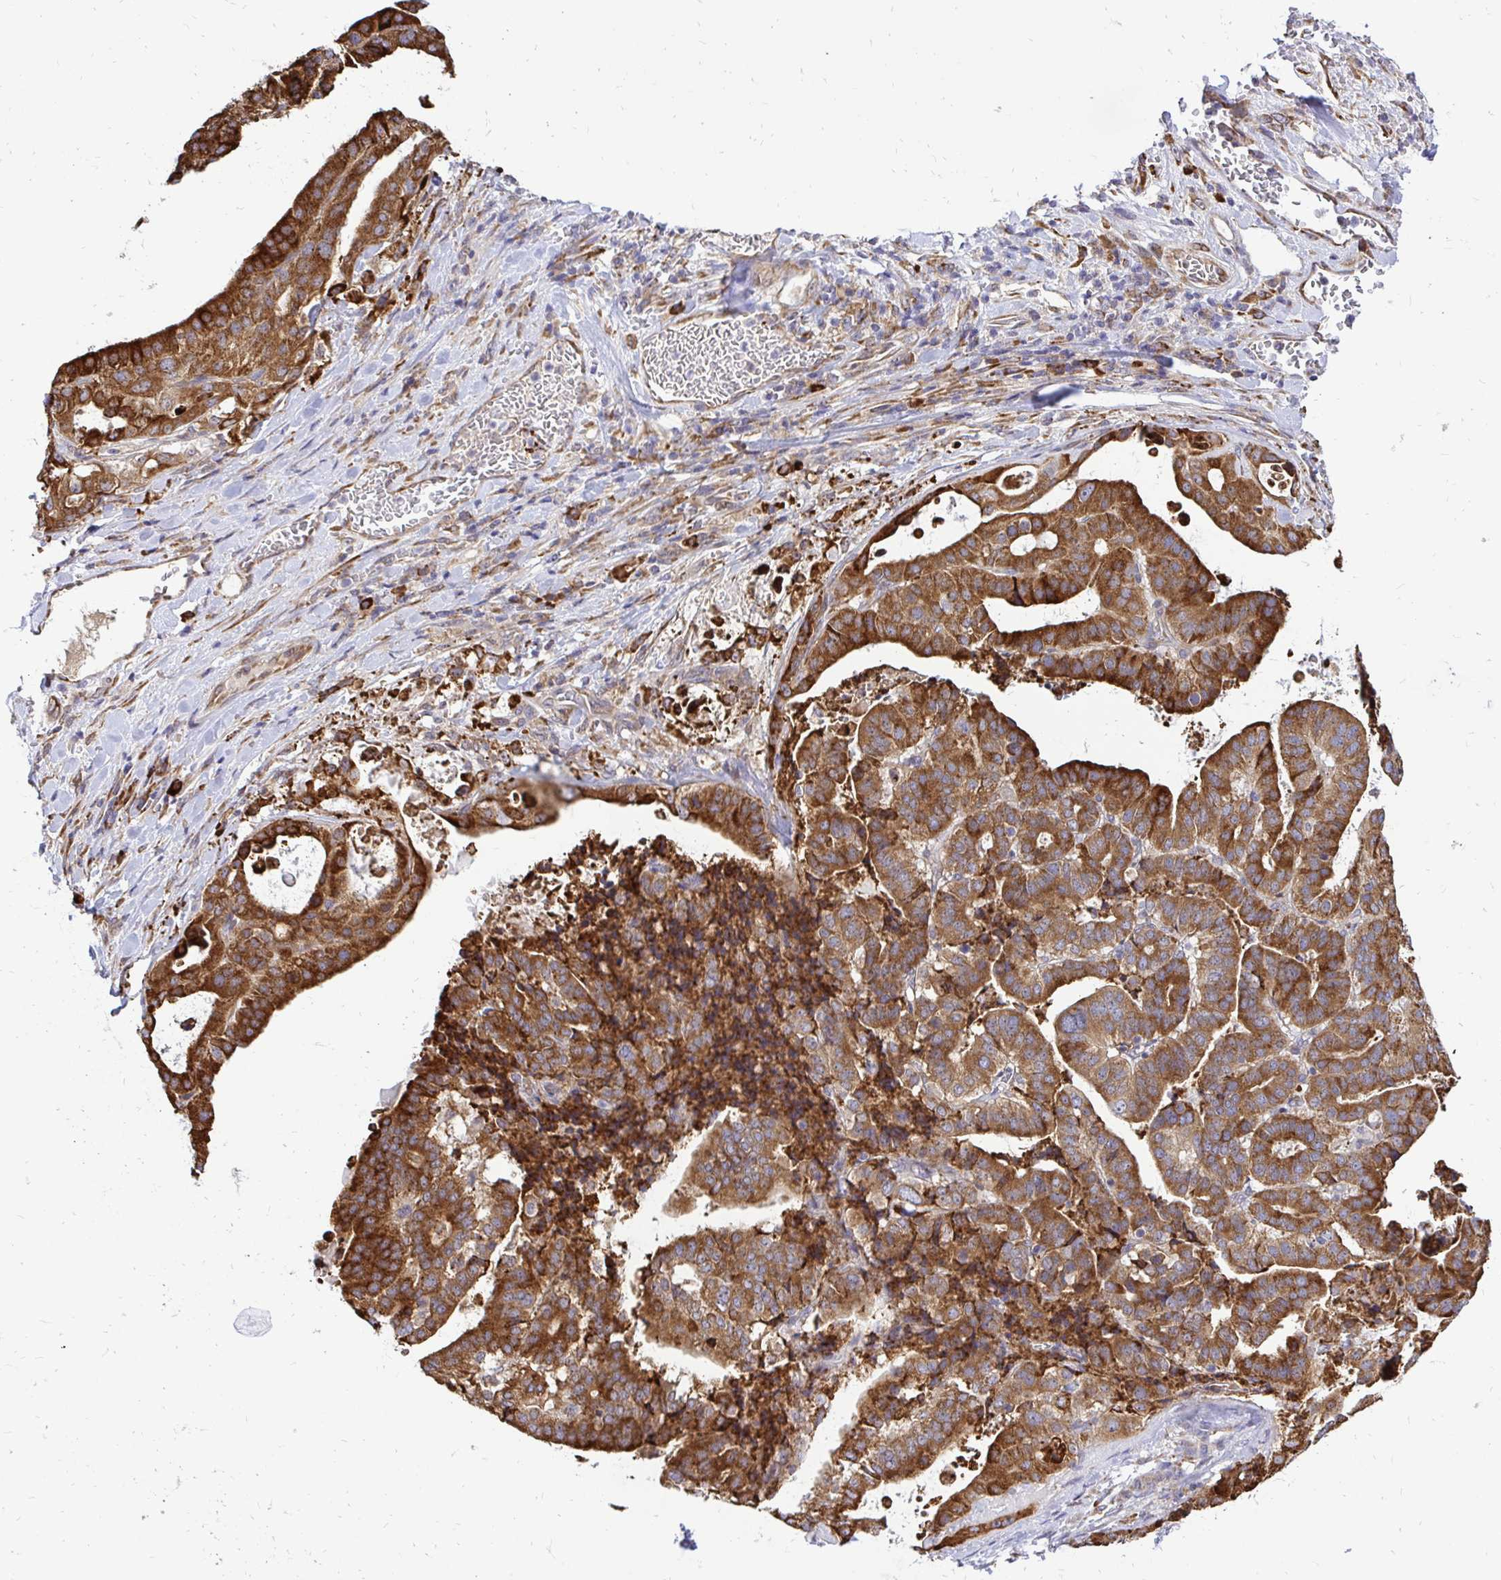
{"staining": {"intensity": "strong", "quantity": ">75%", "location": "cytoplasmic/membranous"}, "tissue": "stomach cancer", "cell_type": "Tumor cells", "image_type": "cancer", "snomed": [{"axis": "morphology", "description": "Adenocarcinoma, NOS"}, {"axis": "topography", "description": "Stomach"}], "caption": "Immunohistochemistry (IHC) micrograph of stomach cancer stained for a protein (brown), which exhibits high levels of strong cytoplasmic/membranous expression in approximately >75% of tumor cells.", "gene": "NAALAD2", "patient": {"sex": "male", "age": 48}}